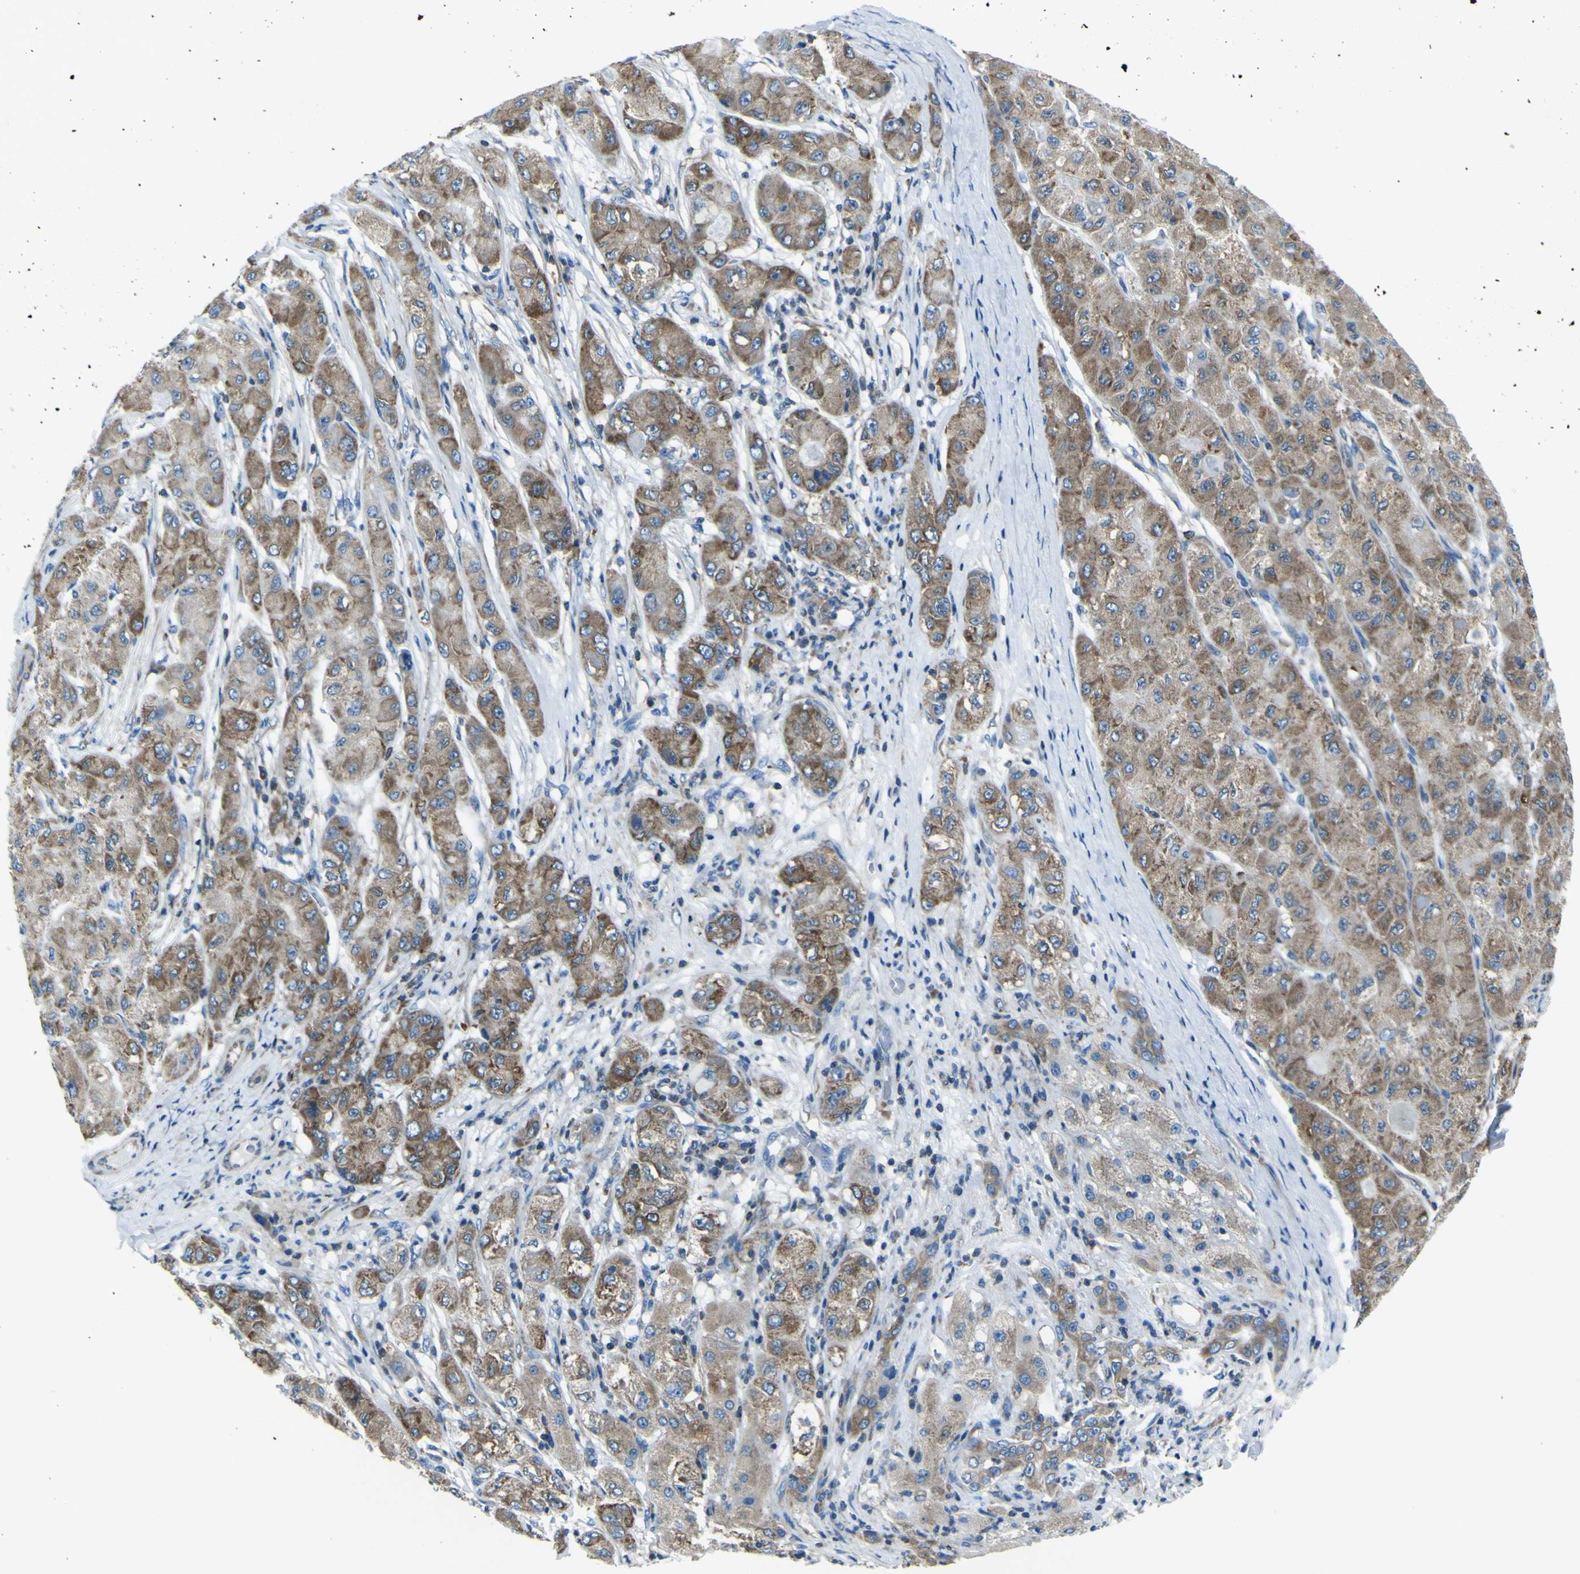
{"staining": {"intensity": "moderate", "quantity": ">75%", "location": "cytoplasmic/membranous"}, "tissue": "liver cancer", "cell_type": "Tumor cells", "image_type": "cancer", "snomed": [{"axis": "morphology", "description": "Carcinoma, Hepatocellular, NOS"}, {"axis": "topography", "description": "Liver"}], "caption": "Immunohistochemical staining of human liver cancer (hepatocellular carcinoma) demonstrates medium levels of moderate cytoplasmic/membranous staining in about >75% of tumor cells. Nuclei are stained in blue.", "gene": "STIM1", "patient": {"sex": "male", "age": 80}}